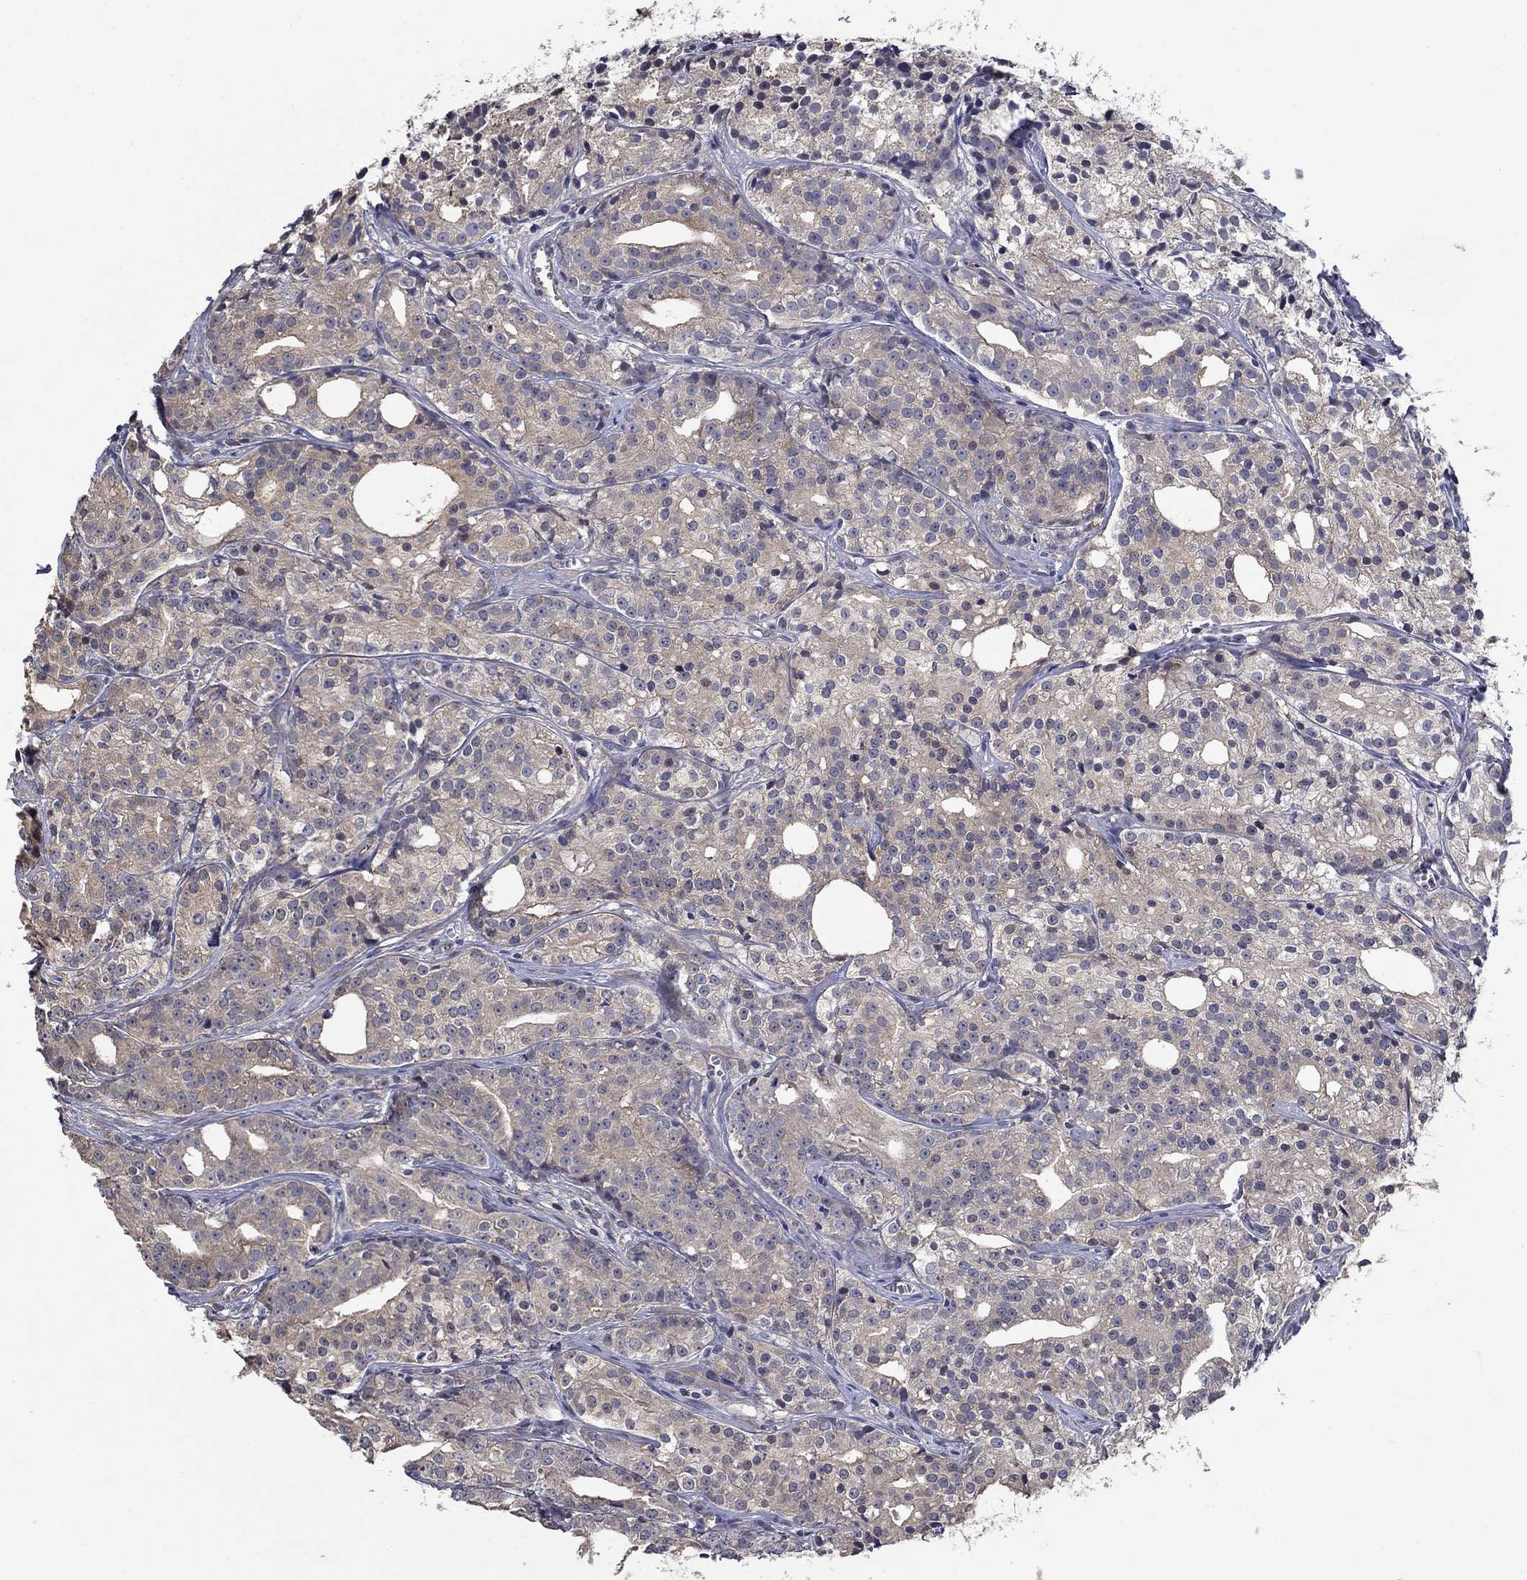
{"staining": {"intensity": "moderate", "quantity": "<25%", "location": "cytoplasmic/membranous"}, "tissue": "prostate cancer", "cell_type": "Tumor cells", "image_type": "cancer", "snomed": [{"axis": "morphology", "description": "Adenocarcinoma, Medium grade"}, {"axis": "topography", "description": "Prostate"}], "caption": "Approximately <25% of tumor cells in human prostate medium-grade adenocarcinoma demonstrate moderate cytoplasmic/membranous protein staining as visualized by brown immunohistochemical staining.", "gene": "DVL1", "patient": {"sex": "male", "age": 74}}